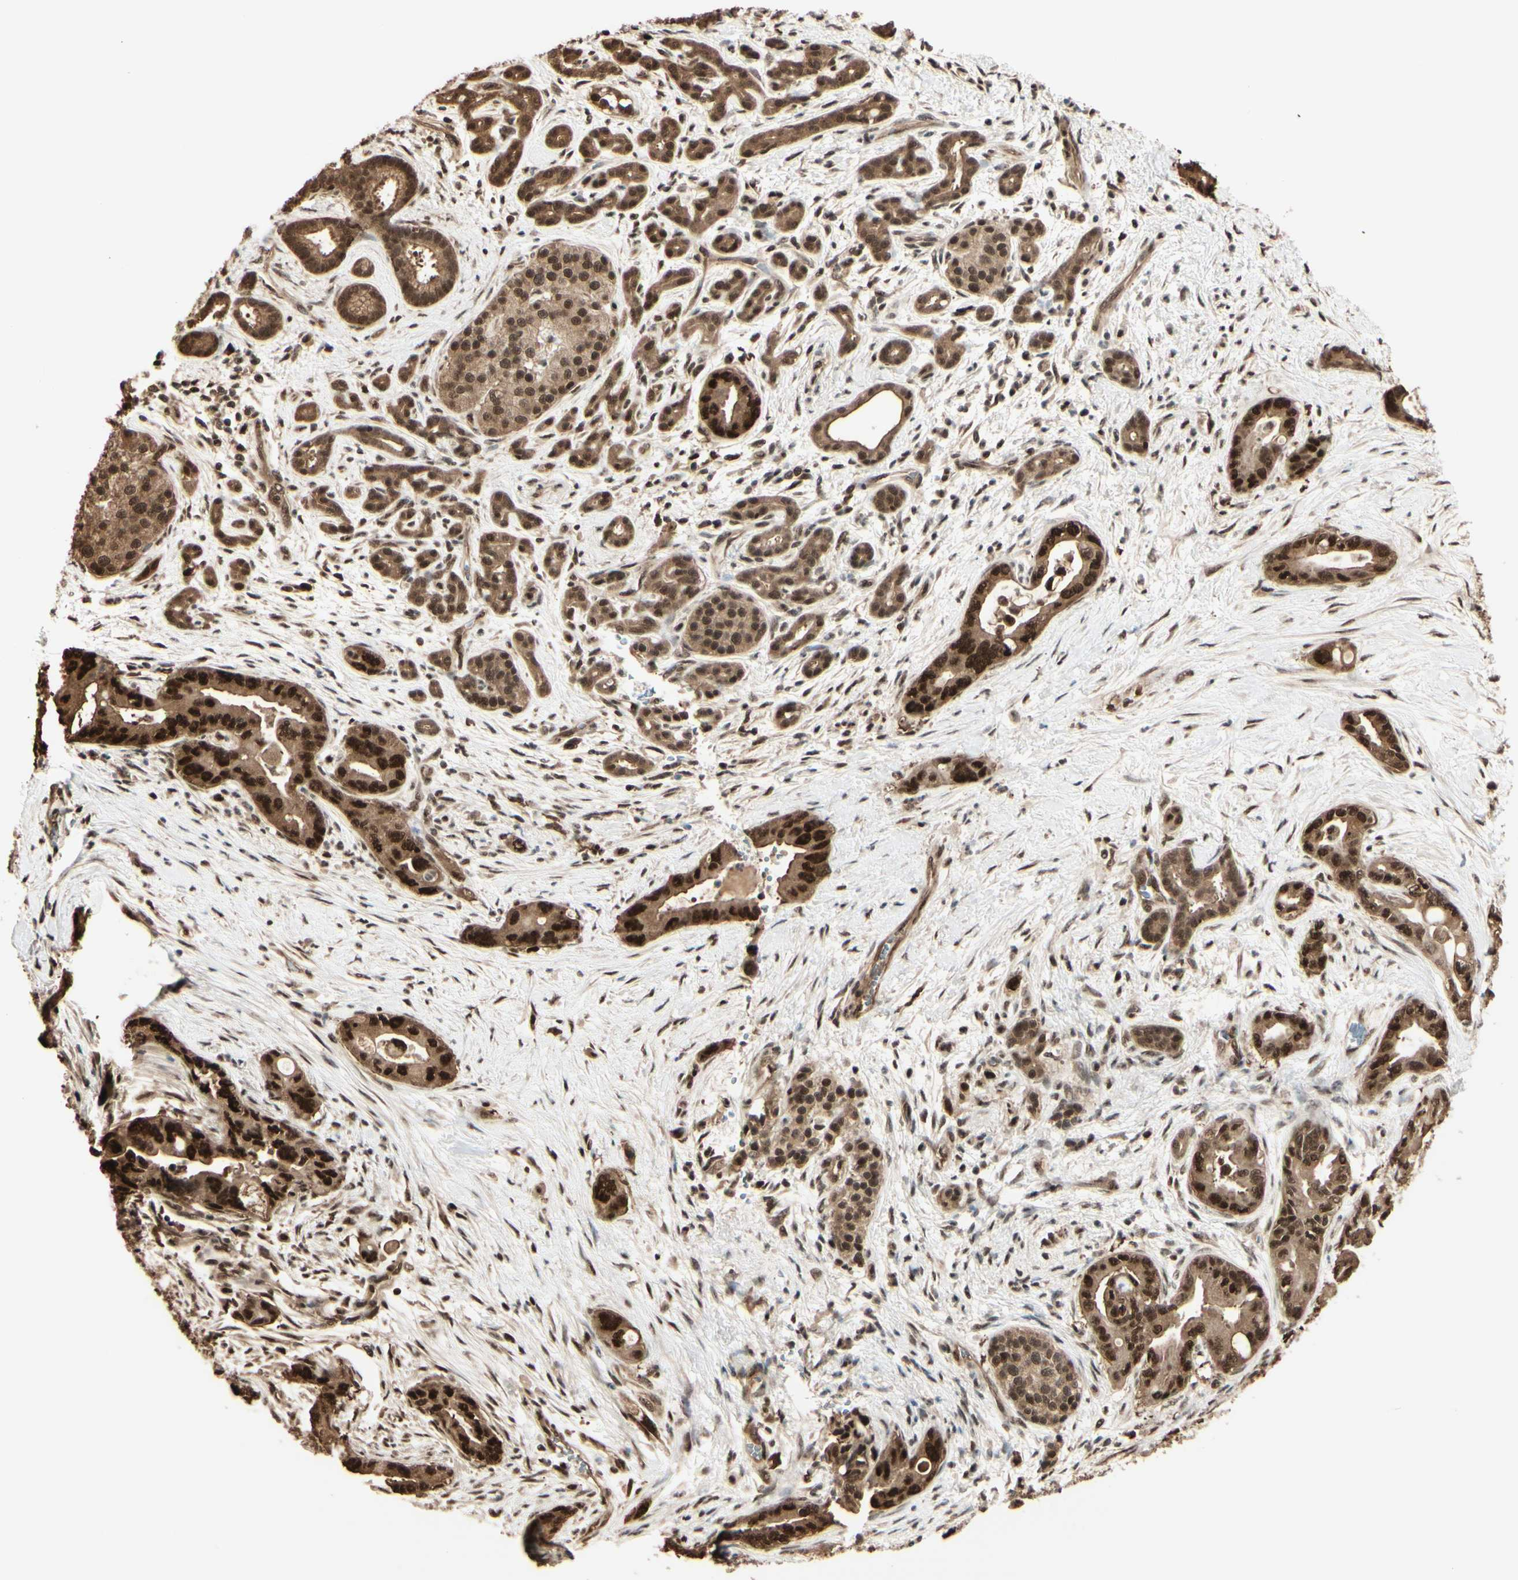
{"staining": {"intensity": "strong", "quantity": ">75%", "location": "cytoplasmic/membranous,nuclear"}, "tissue": "pancreatic cancer", "cell_type": "Tumor cells", "image_type": "cancer", "snomed": [{"axis": "morphology", "description": "Adenocarcinoma, NOS"}, {"axis": "topography", "description": "Pancreas"}], "caption": "Pancreatic cancer (adenocarcinoma) tissue demonstrates strong cytoplasmic/membranous and nuclear positivity in about >75% of tumor cells, visualized by immunohistochemistry.", "gene": "HSF1", "patient": {"sex": "male", "age": 70}}